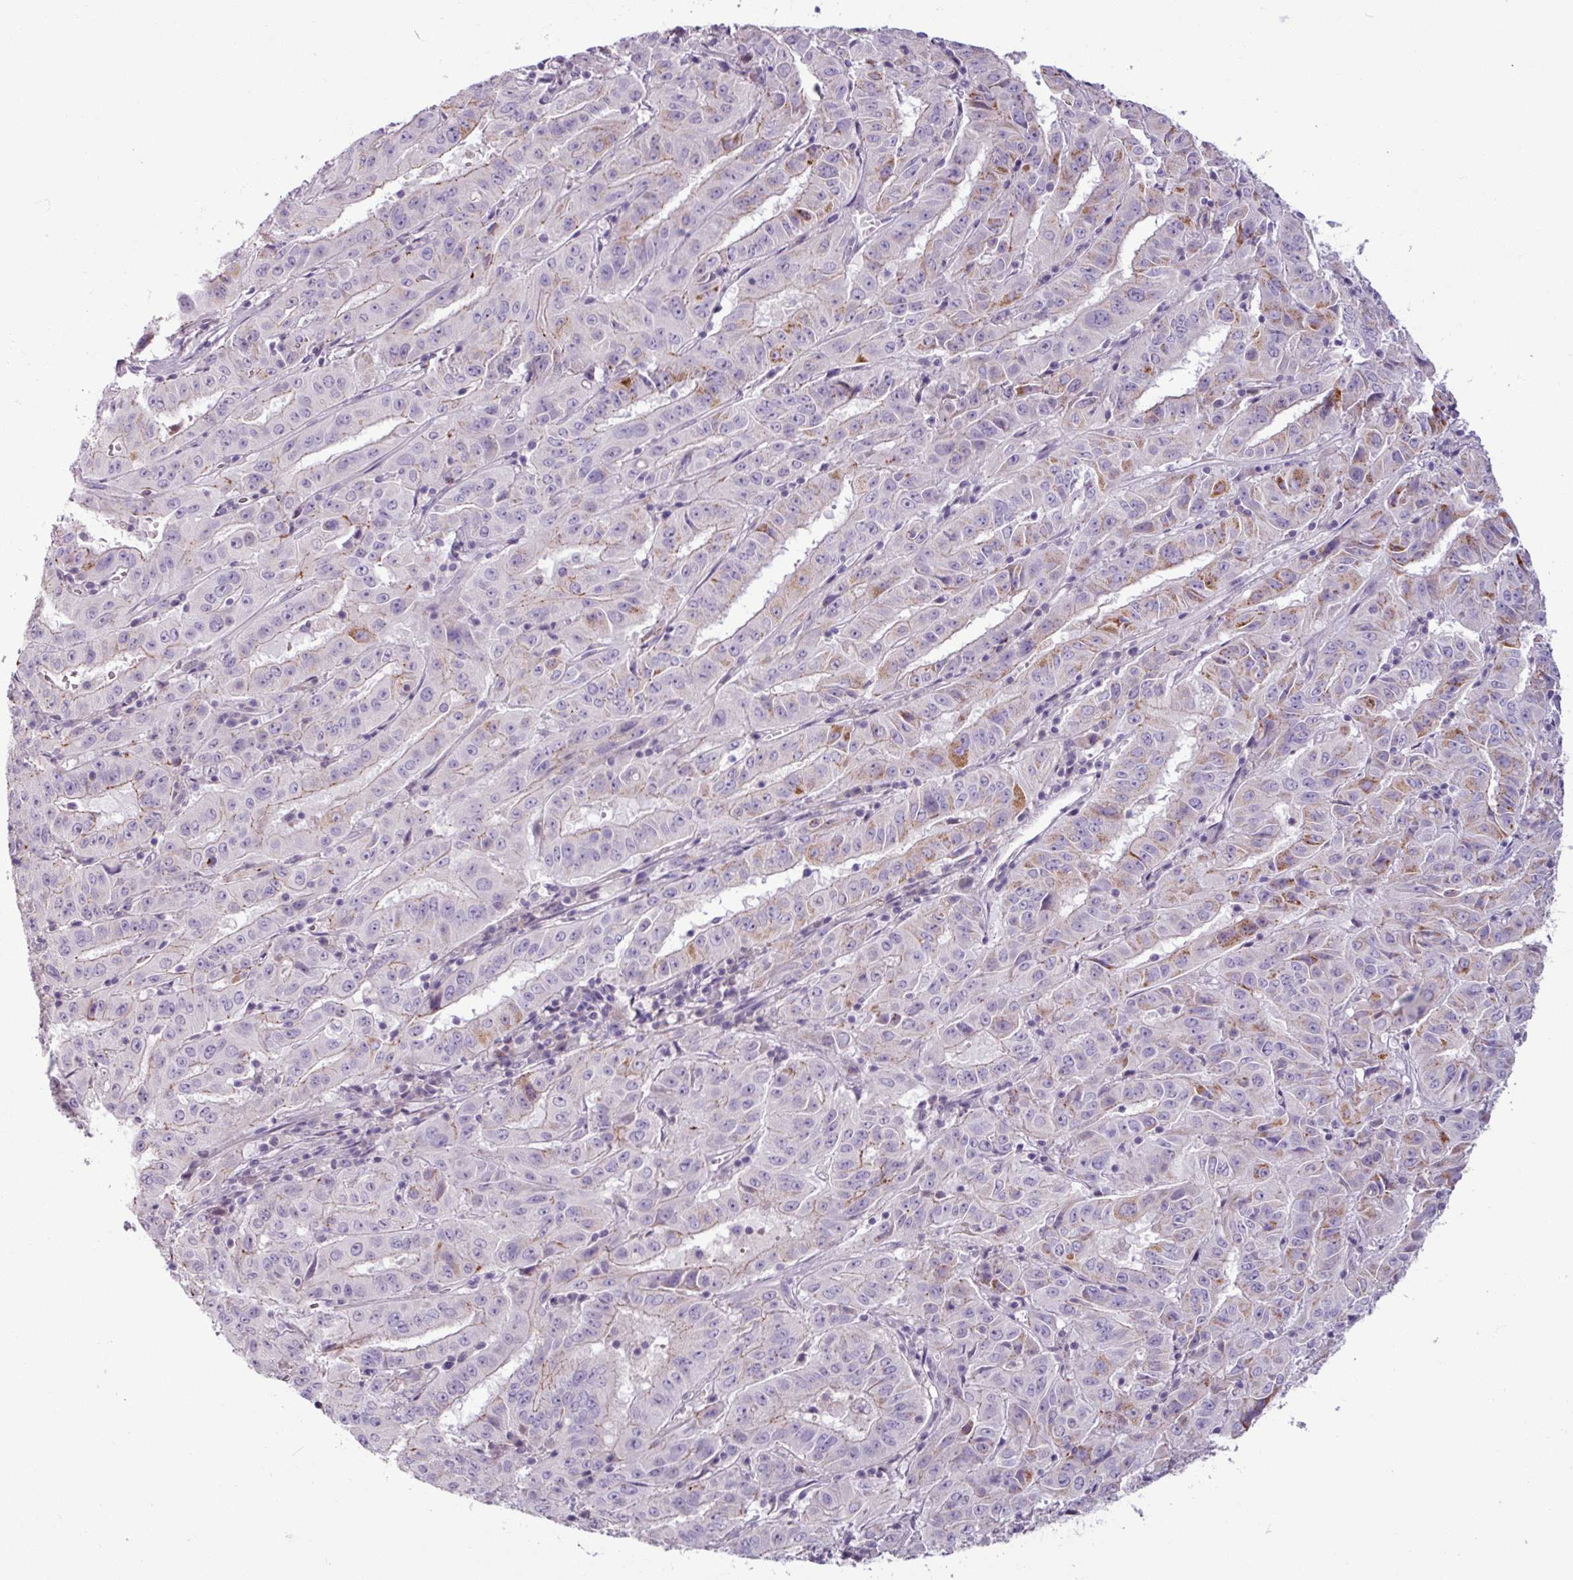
{"staining": {"intensity": "moderate", "quantity": "<25%", "location": "cytoplasmic/membranous"}, "tissue": "pancreatic cancer", "cell_type": "Tumor cells", "image_type": "cancer", "snomed": [{"axis": "morphology", "description": "Adenocarcinoma, NOS"}, {"axis": "topography", "description": "Pancreas"}], "caption": "Protein analysis of adenocarcinoma (pancreatic) tissue exhibits moderate cytoplasmic/membranous expression in approximately <25% of tumor cells.", "gene": "PNMA6A", "patient": {"sex": "male", "age": 63}}